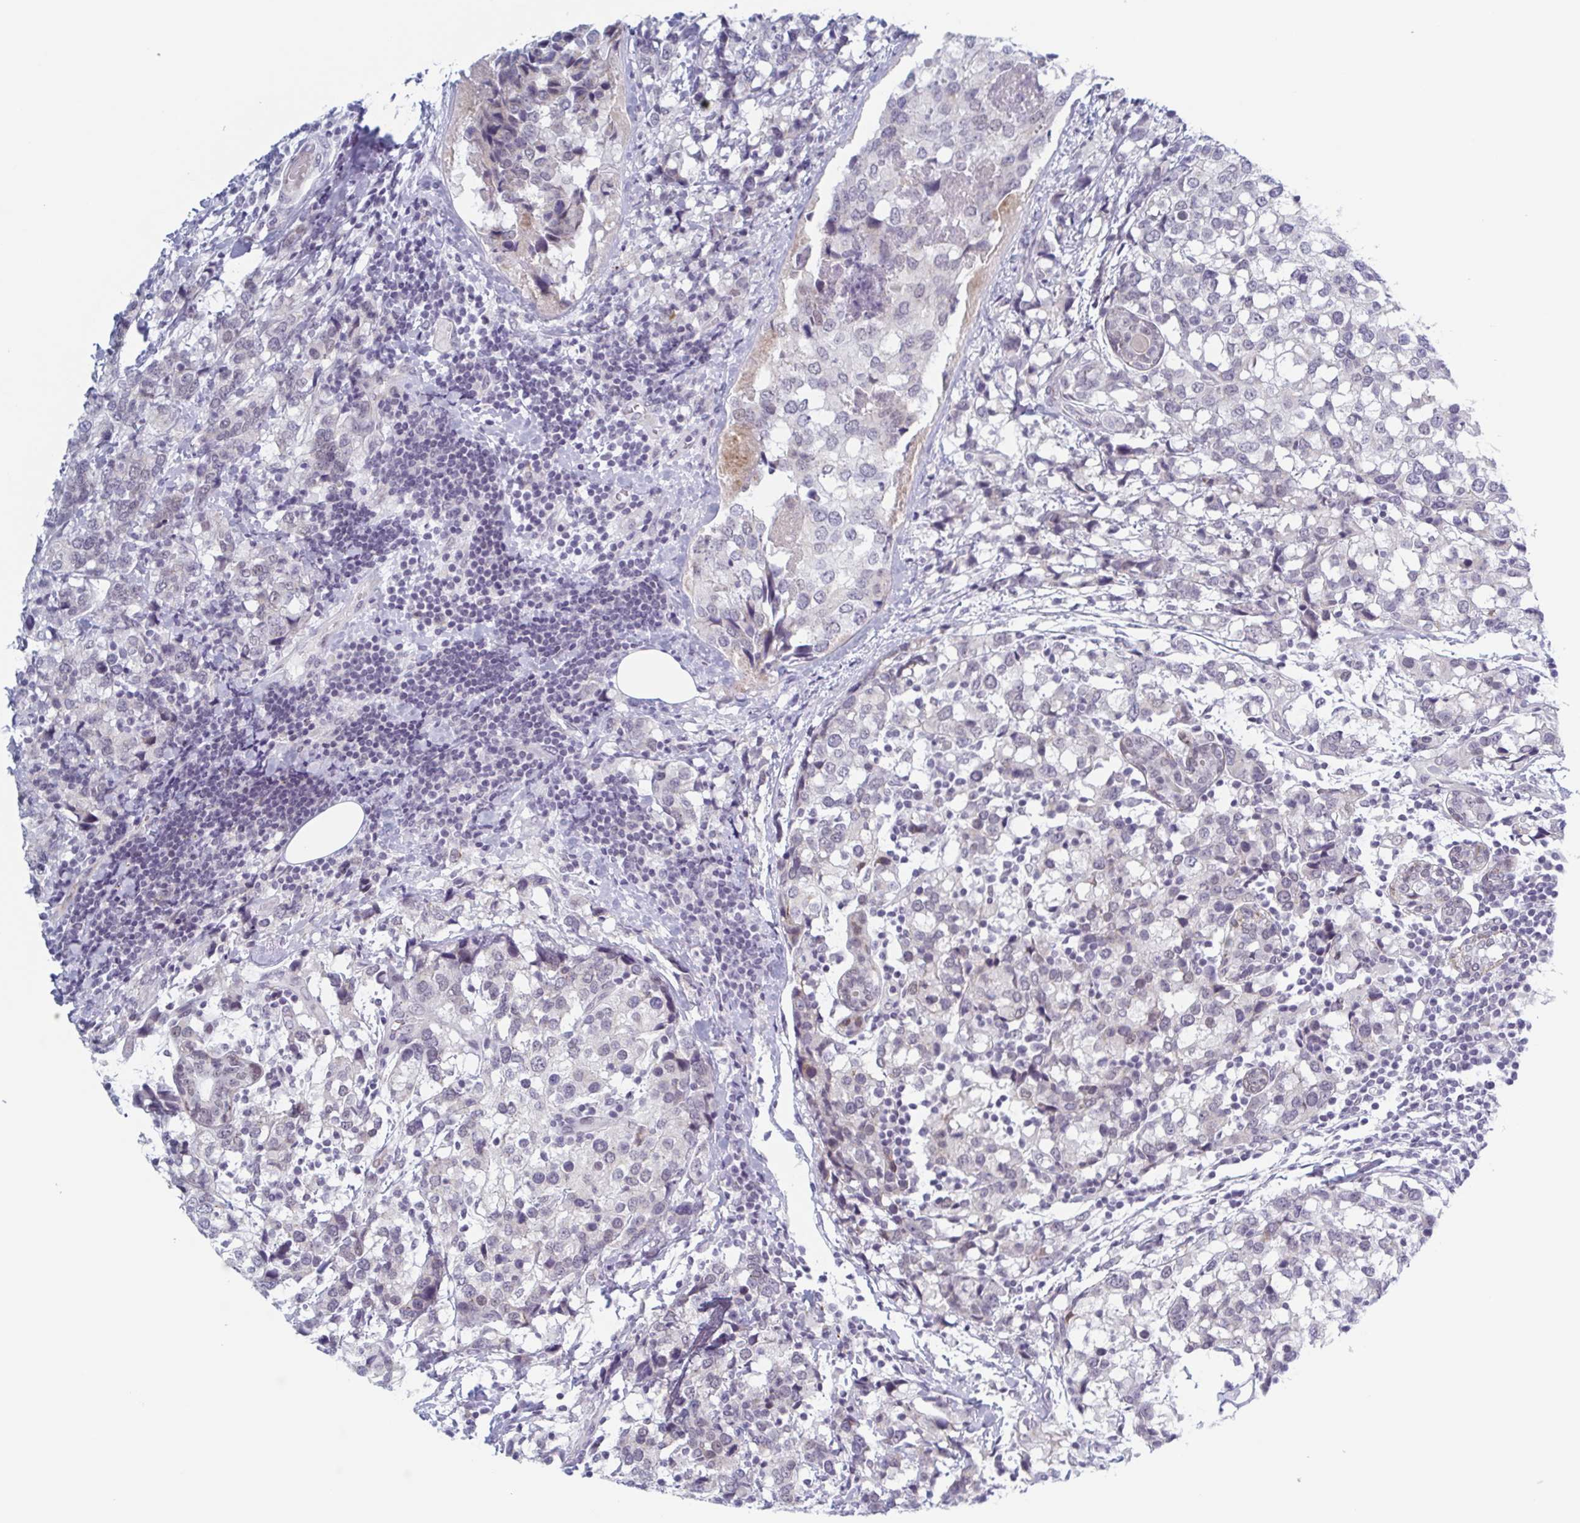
{"staining": {"intensity": "negative", "quantity": "none", "location": "none"}, "tissue": "breast cancer", "cell_type": "Tumor cells", "image_type": "cancer", "snomed": [{"axis": "morphology", "description": "Lobular carcinoma"}, {"axis": "topography", "description": "Breast"}], "caption": "High magnification brightfield microscopy of breast cancer stained with DAB (brown) and counterstained with hematoxylin (blue): tumor cells show no significant positivity.", "gene": "ZFP64", "patient": {"sex": "female", "age": 59}}